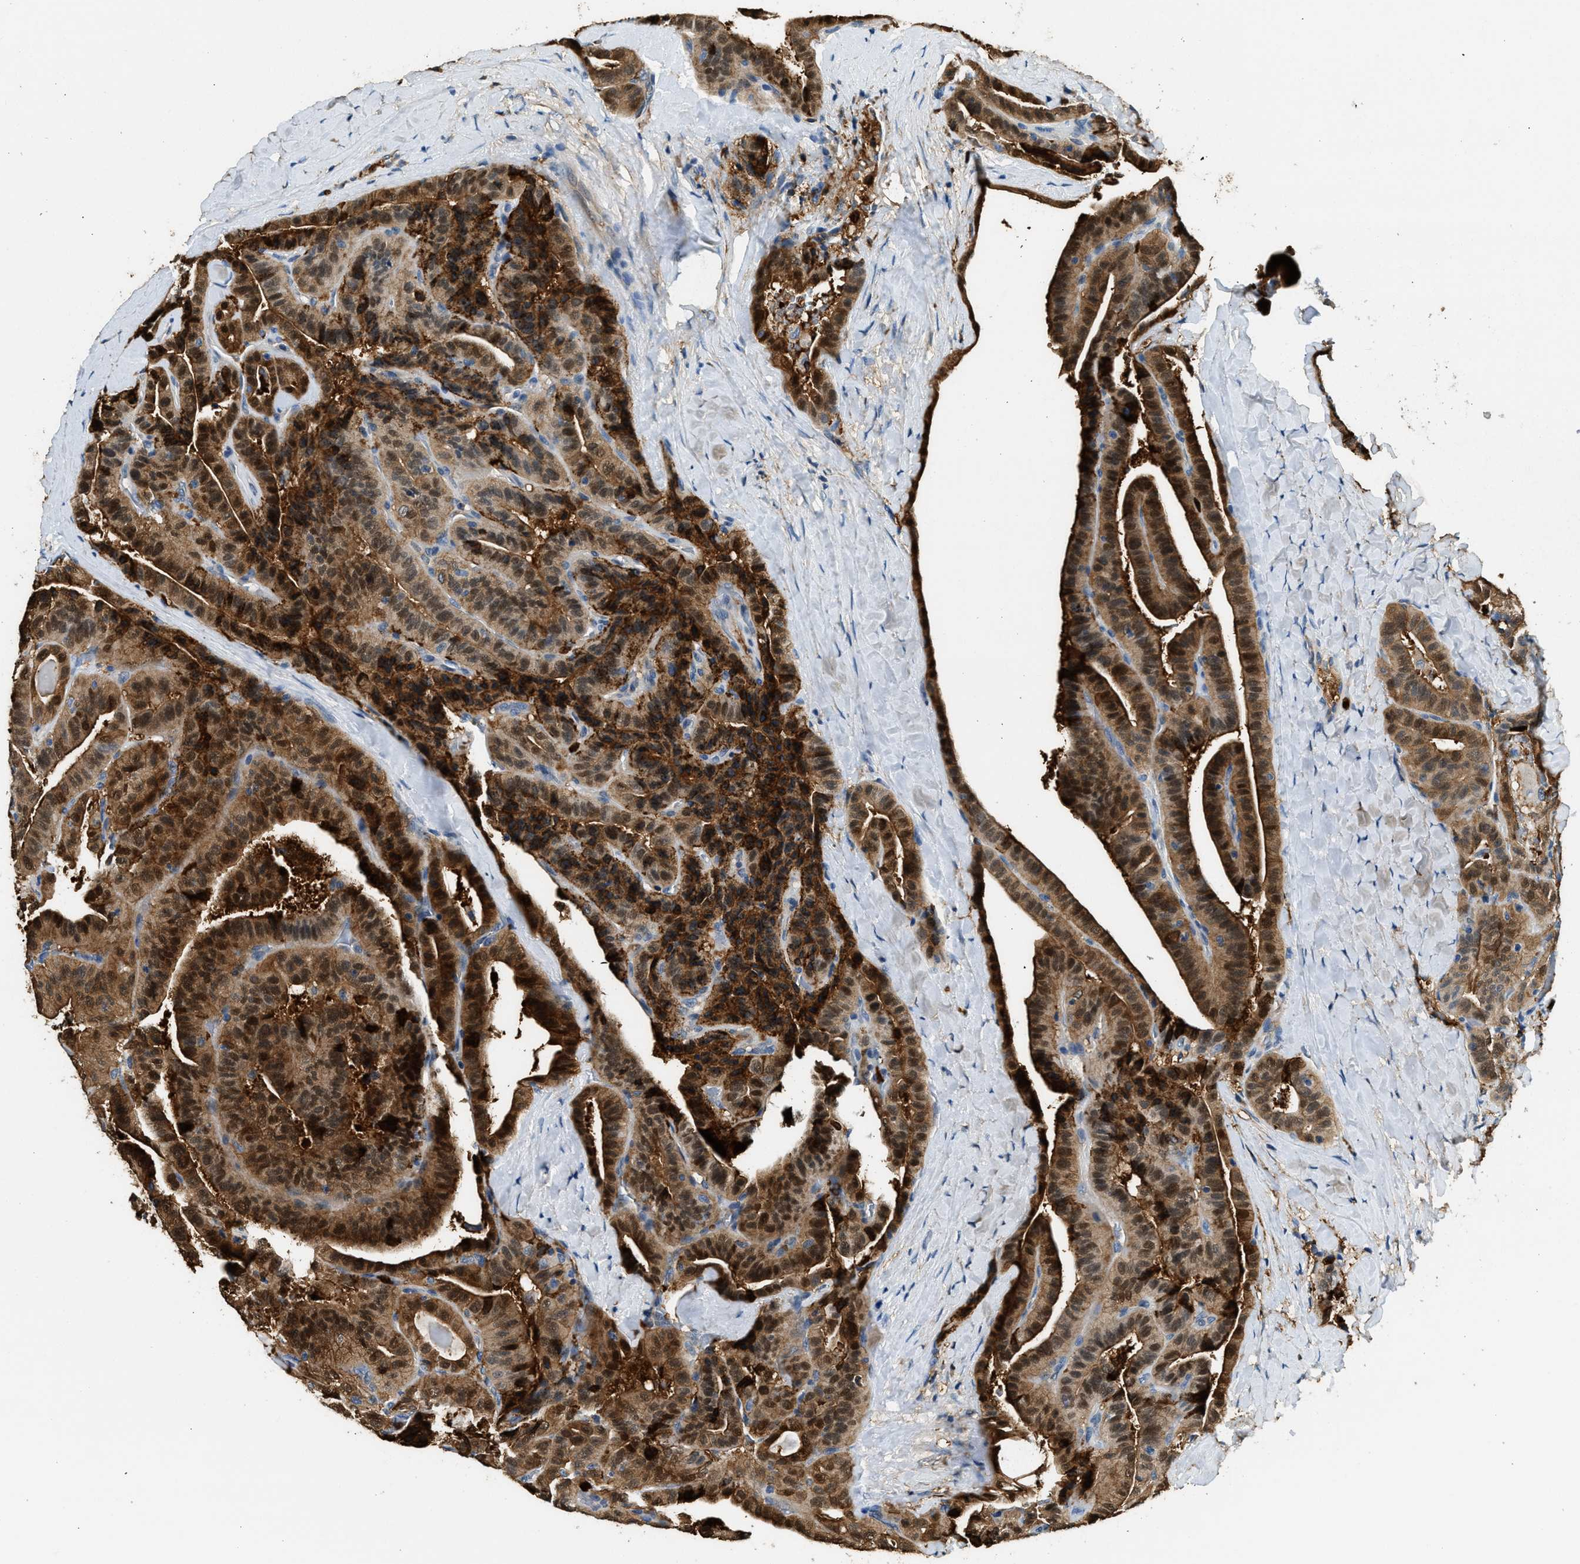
{"staining": {"intensity": "strong", "quantity": ">75%", "location": "cytoplasmic/membranous,nuclear"}, "tissue": "thyroid cancer", "cell_type": "Tumor cells", "image_type": "cancer", "snomed": [{"axis": "morphology", "description": "Papillary adenocarcinoma, NOS"}, {"axis": "topography", "description": "Thyroid gland"}], "caption": "DAB (3,3'-diaminobenzidine) immunohistochemical staining of human thyroid papillary adenocarcinoma displays strong cytoplasmic/membranous and nuclear protein positivity in approximately >75% of tumor cells.", "gene": "ANXA3", "patient": {"sex": "male", "age": 77}}